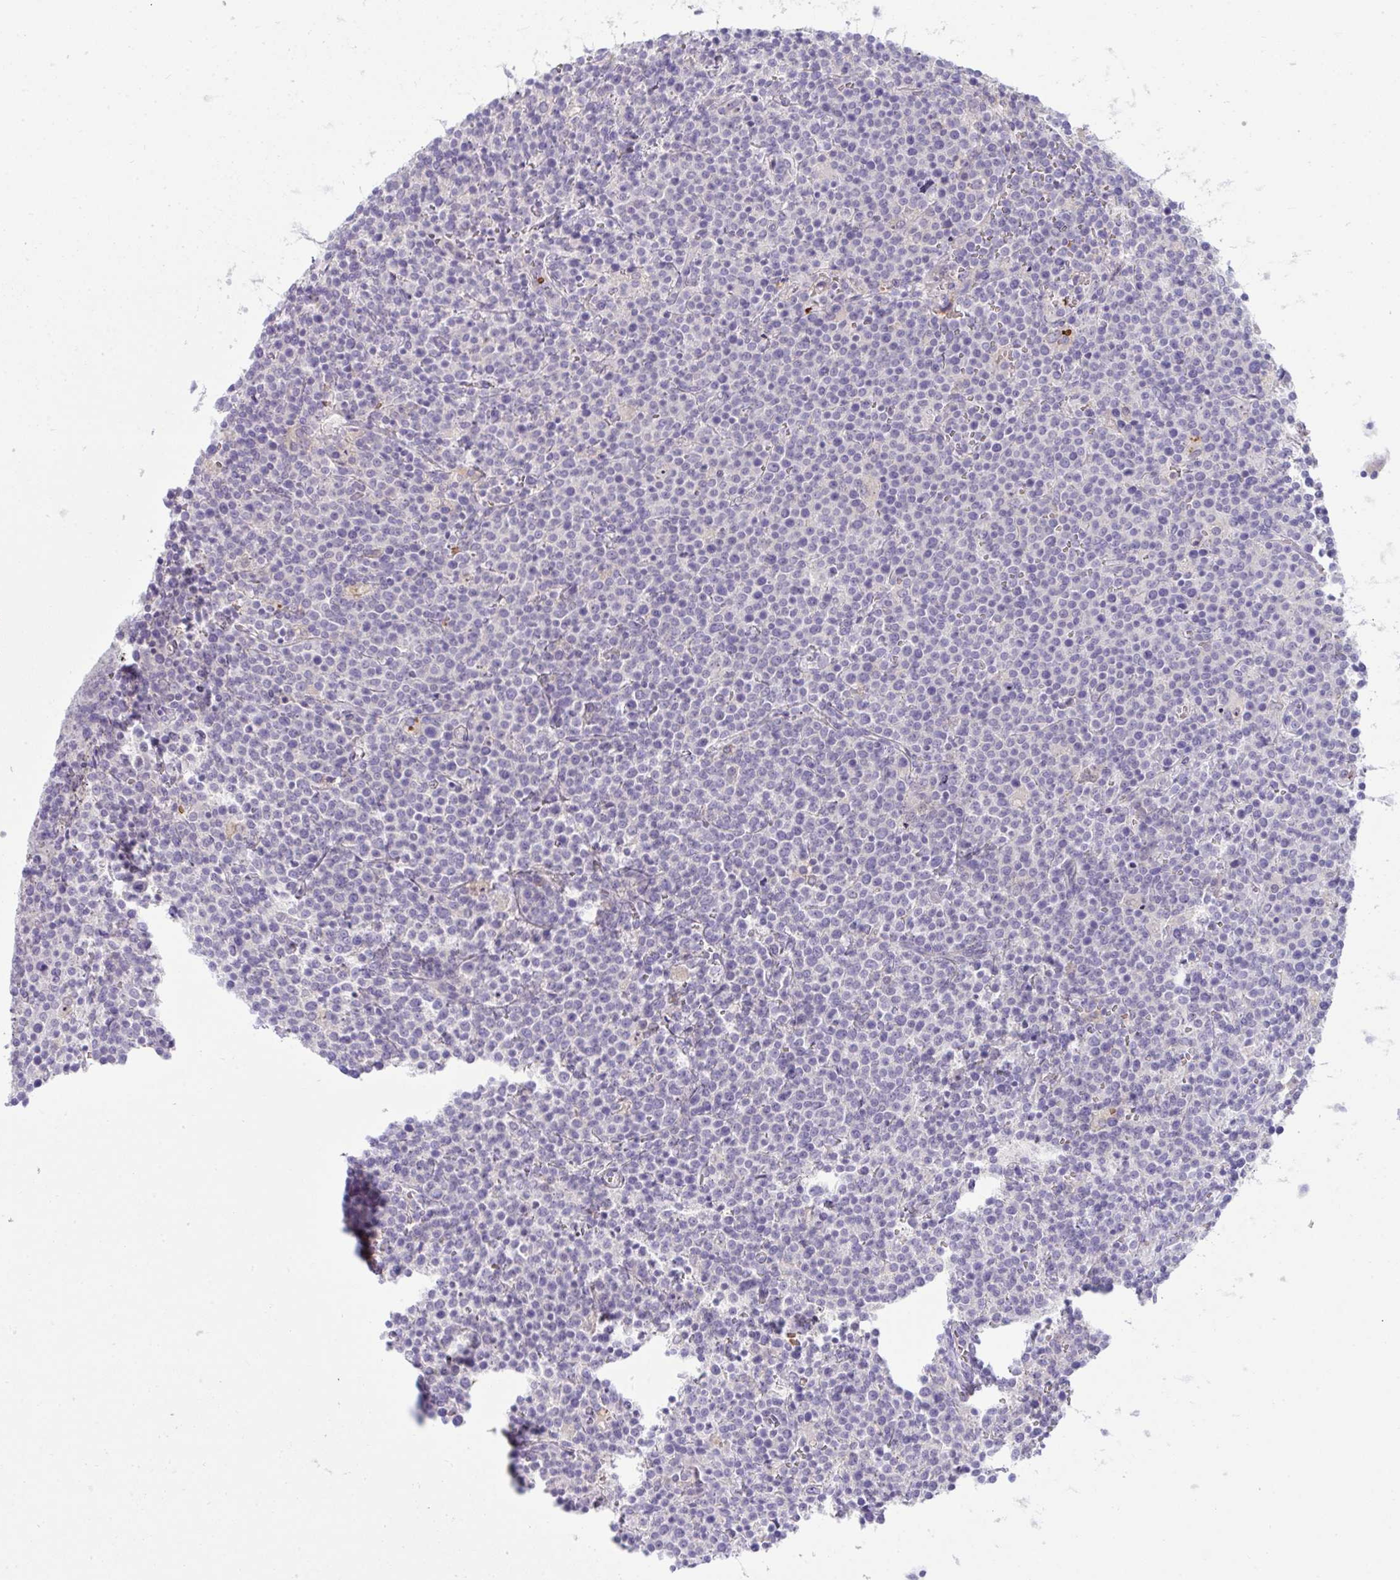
{"staining": {"intensity": "negative", "quantity": "none", "location": "none"}, "tissue": "lymphoma", "cell_type": "Tumor cells", "image_type": "cancer", "snomed": [{"axis": "morphology", "description": "Malignant lymphoma, non-Hodgkin's type, High grade"}, {"axis": "topography", "description": "Lymph node"}], "caption": "A photomicrograph of lymphoma stained for a protein reveals no brown staining in tumor cells.", "gene": "SPTB", "patient": {"sex": "male", "age": 61}}